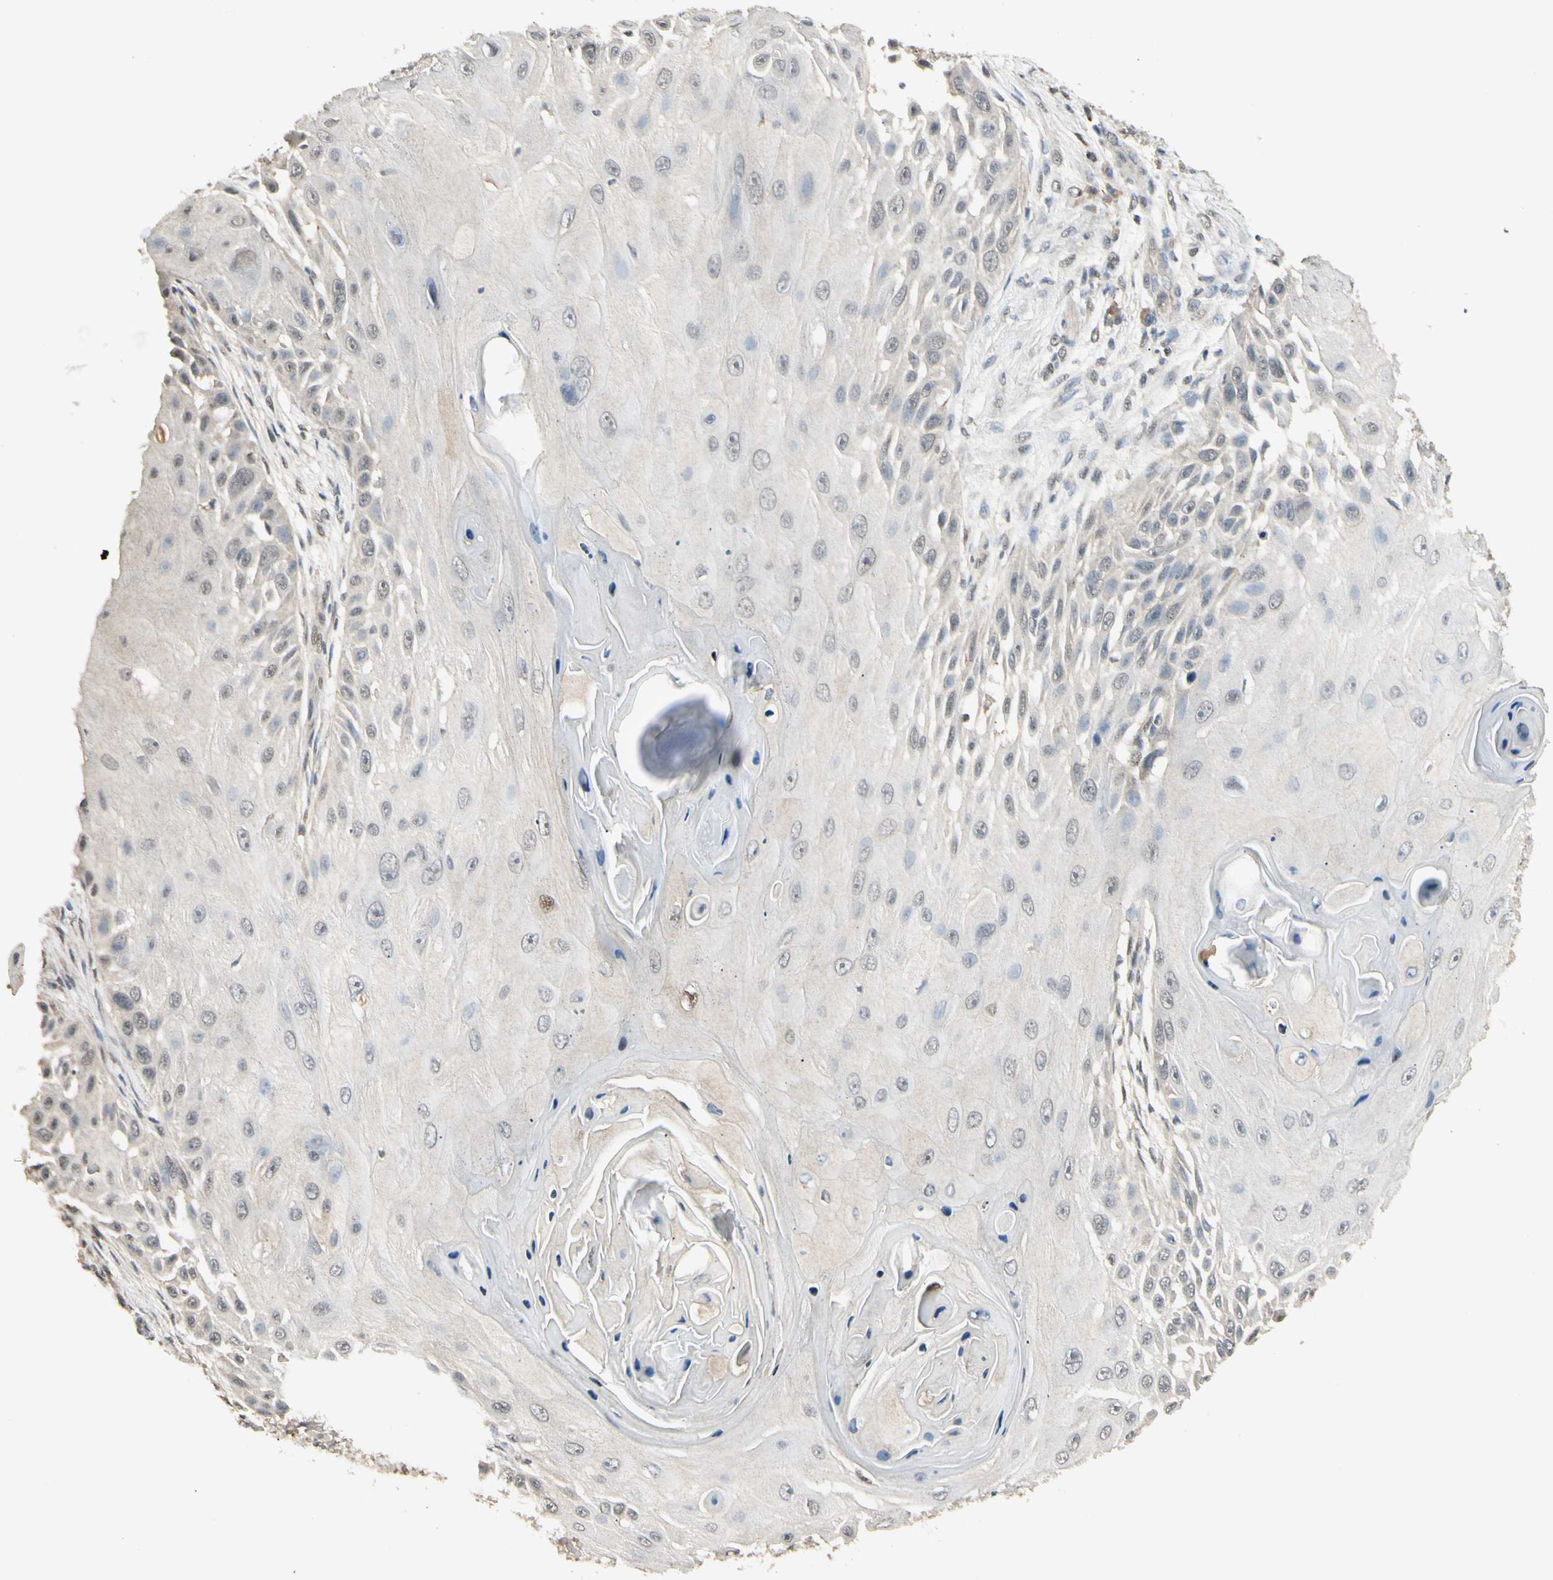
{"staining": {"intensity": "weak", "quantity": "<25%", "location": "nuclear"}, "tissue": "skin cancer", "cell_type": "Tumor cells", "image_type": "cancer", "snomed": [{"axis": "morphology", "description": "Squamous cell carcinoma, NOS"}, {"axis": "topography", "description": "Skin"}], "caption": "Immunohistochemistry of human skin cancer reveals no positivity in tumor cells.", "gene": "SGCA", "patient": {"sex": "female", "age": 44}}